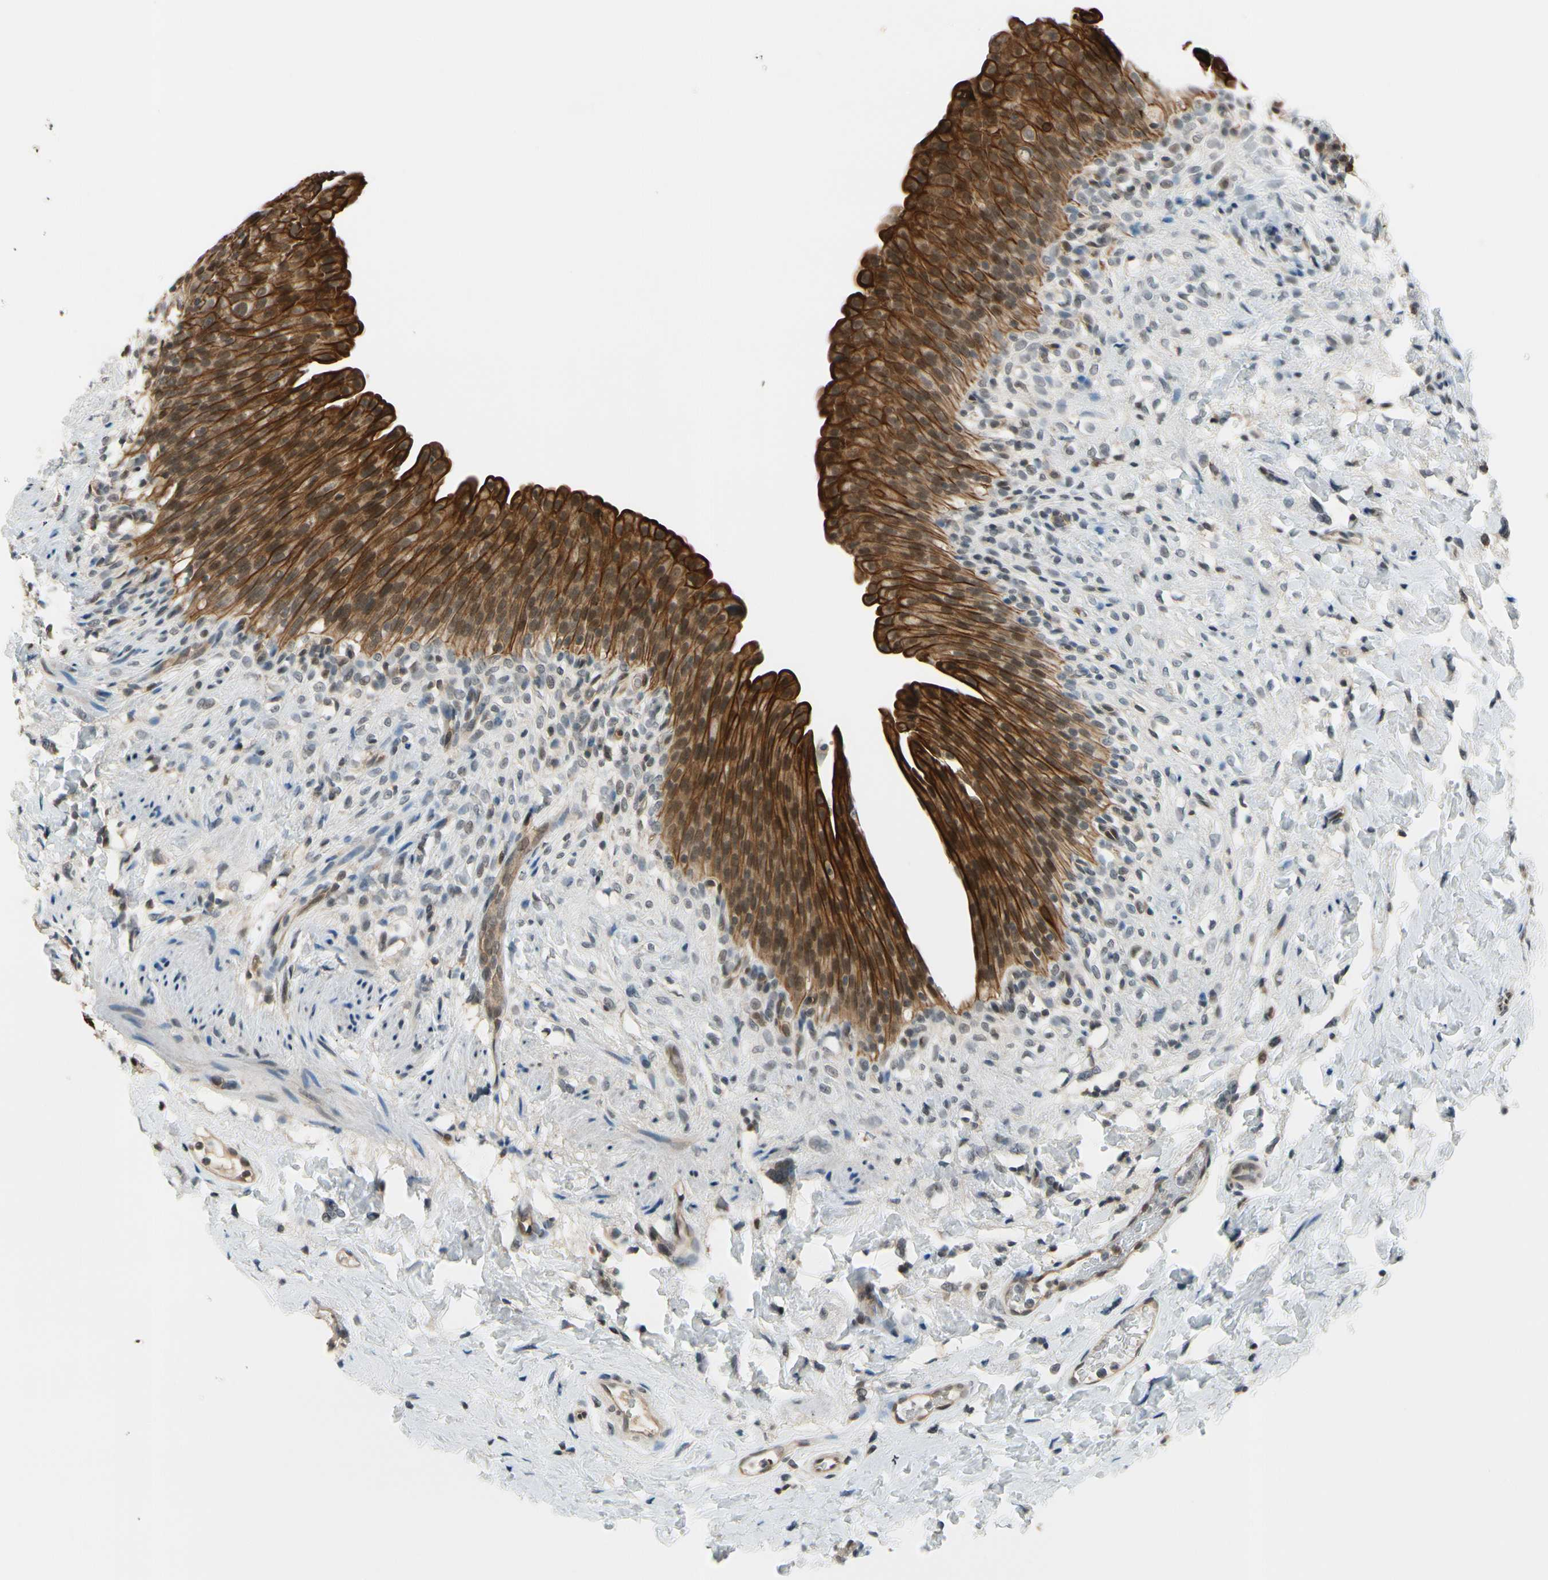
{"staining": {"intensity": "strong", "quantity": ">75%", "location": "cytoplasmic/membranous,nuclear"}, "tissue": "urinary bladder", "cell_type": "Urothelial cells", "image_type": "normal", "snomed": [{"axis": "morphology", "description": "Normal tissue, NOS"}, {"axis": "topography", "description": "Urinary bladder"}], "caption": "Protein staining of normal urinary bladder shows strong cytoplasmic/membranous,nuclear positivity in approximately >75% of urothelial cells. The staining was performed using DAB (3,3'-diaminobenzidine), with brown indicating positive protein expression. Nuclei are stained blue with hematoxylin.", "gene": "TAF12", "patient": {"sex": "female", "age": 79}}